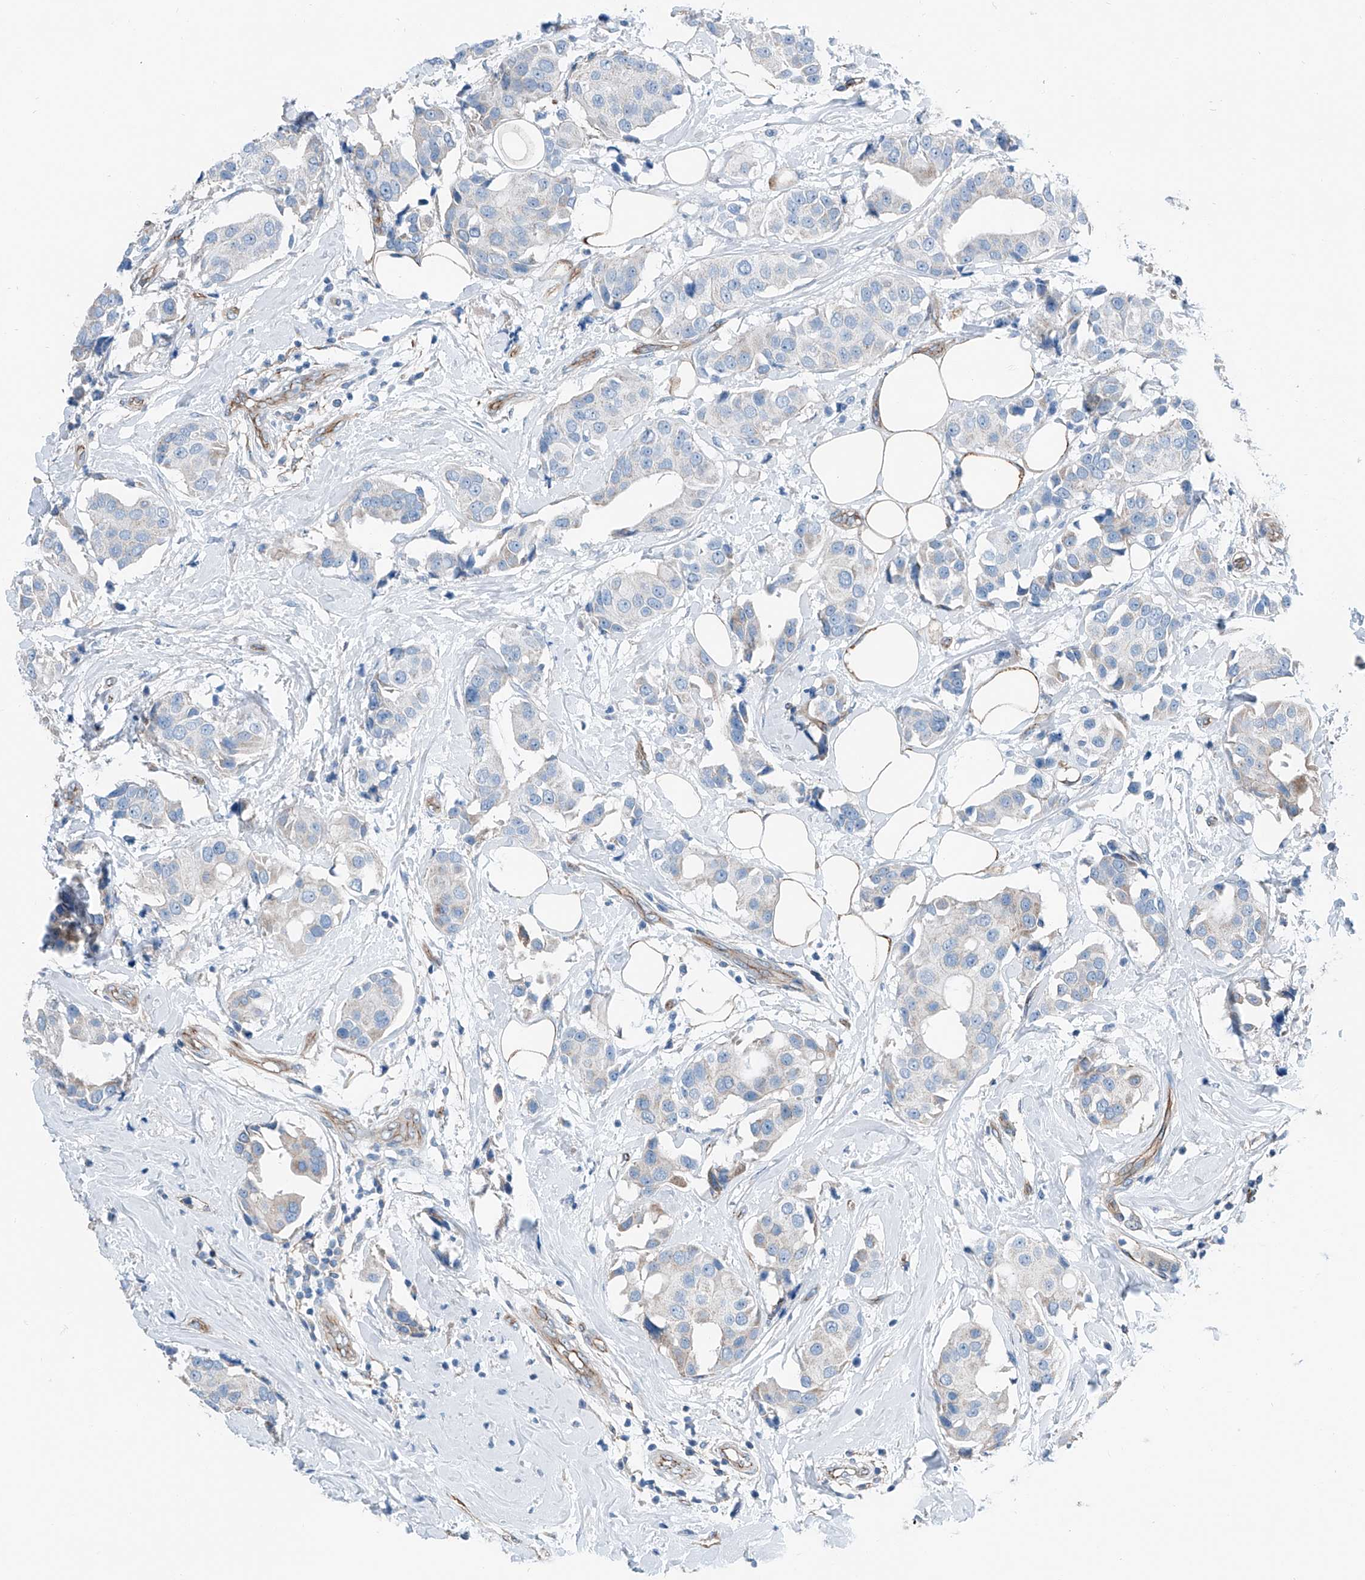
{"staining": {"intensity": "negative", "quantity": "none", "location": "none"}, "tissue": "breast cancer", "cell_type": "Tumor cells", "image_type": "cancer", "snomed": [{"axis": "morphology", "description": "Normal tissue, NOS"}, {"axis": "morphology", "description": "Duct carcinoma"}, {"axis": "topography", "description": "Breast"}], "caption": "This is a image of IHC staining of breast cancer (invasive ductal carcinoma), which shows no positivity in tumor cells.", "gene": "THEMIS2", "patient": {"sex": "female", "age": 39}}